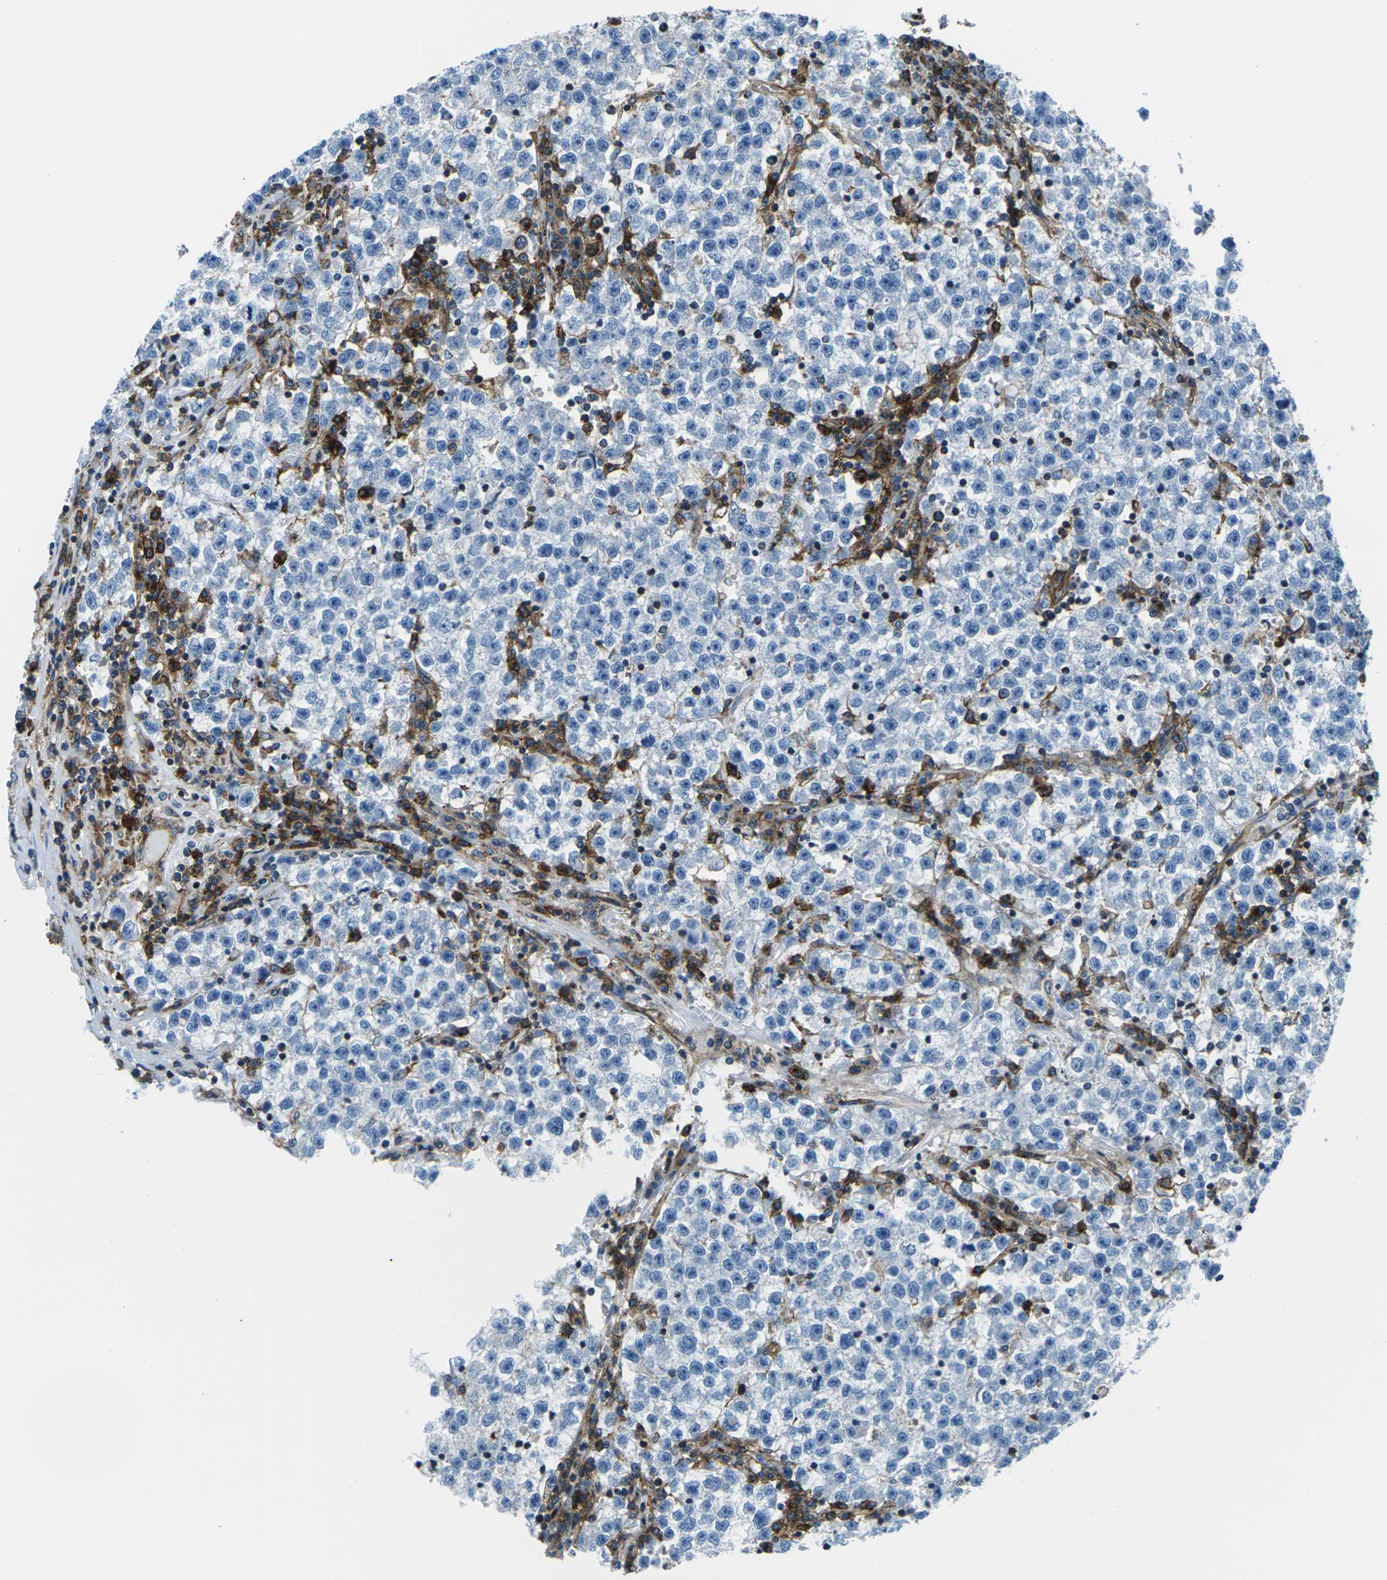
{"staining": {"intensity": "negative", "quantity": "none", "location": "none"}, "tissue": "testis cancer", "cell_type": "Tumor cells", "image_type": "cancer", "snomed": [{"axis": "morphology", "description": "Seminoma, NOS"}, {"axis": "topography", "description": "Testis"}], "caption": "This is a micrograph of immunohistochemistry (IHC) staining of testis cancer (seminoma), which shows no expression in tumor cells.", "gene": "SOCS4", "patient": {"sex": "male", "age": 22}}